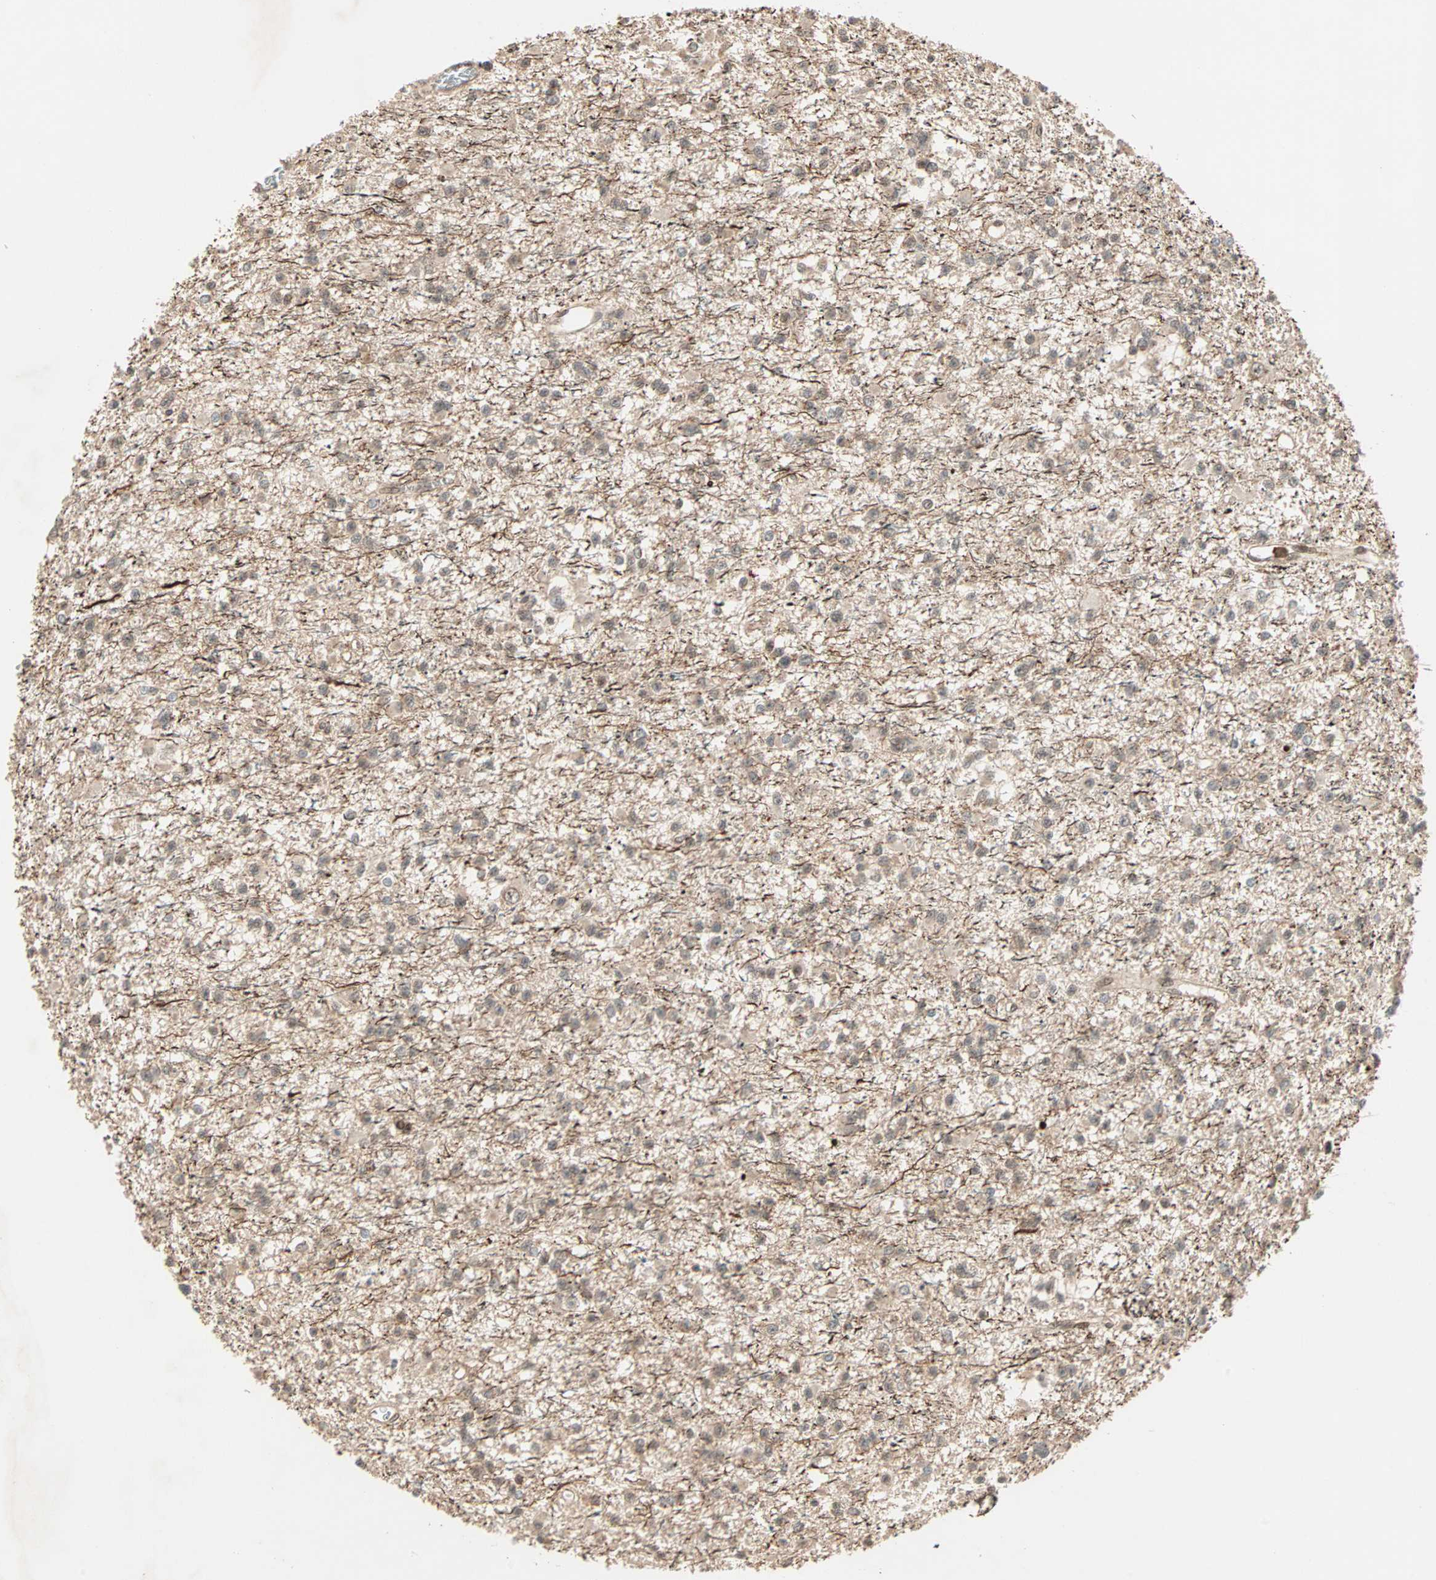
{"staining": {"intensity": "moderate", "quantity": ">75%", "location": "cytoplasmic/membranous,nuclear"}, "tissue": "glioma", "cell_type": "Tumor cells", "image_type": "cancer", "snomed": [{"axis": "morphology", "description": "Glioma, malignant, Low grade"}, {"axis": "topography", "description": "Brain"}], "caption": "Protein expression analysis of malignant glioma (low-grade) exhibits moderate cytoplasmic/membranous and nuclear positivity in approximately >75% of tumor cells.", "gene": "ZBED9", "patient": {"sex": "female", "age": 22}}